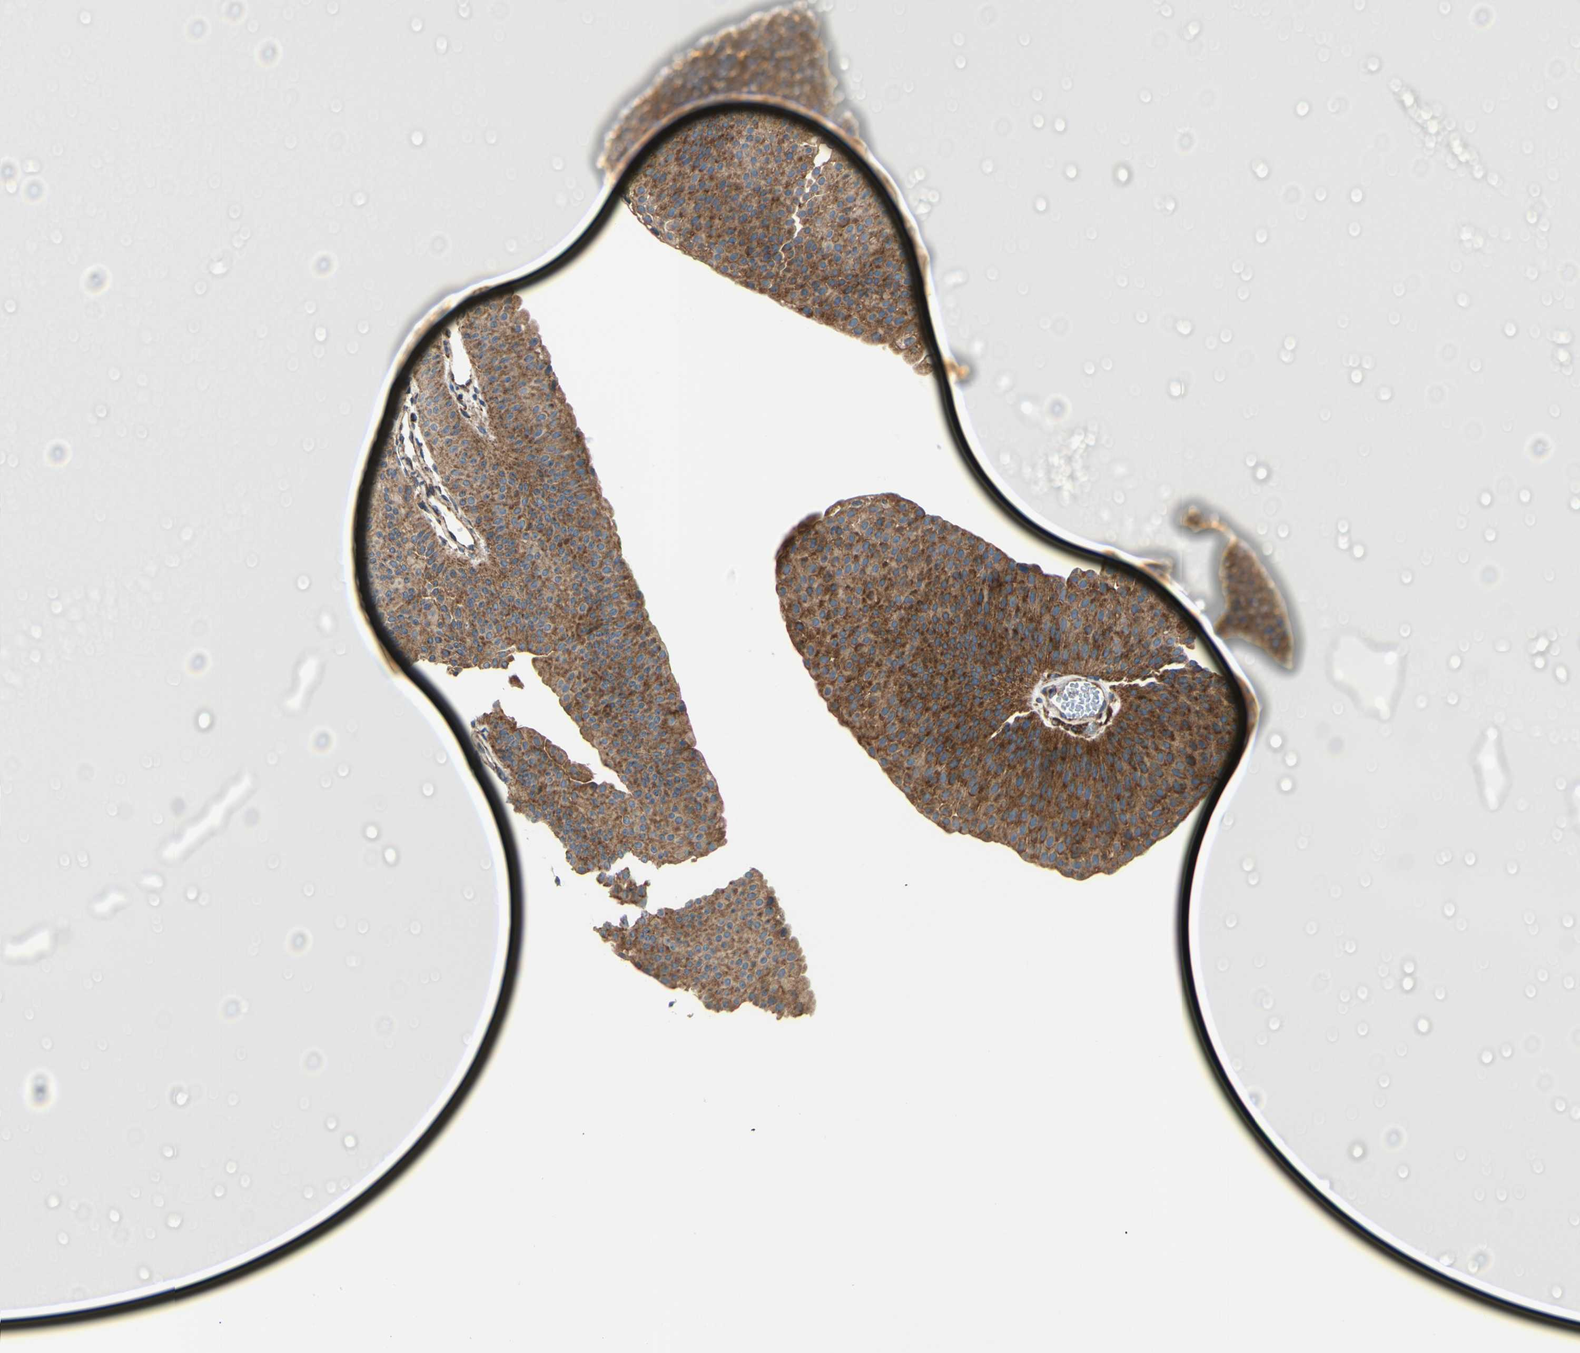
{"staining": {"intensity": "strong", "quantity": ">75%", "location": "cytoplasmic/membranous"}, "tissue": "urothelial cancer", "cell_type": "Tumor cells", "image_type": "cancer", "snomed": [{"axis": "morphology", "description": "Urothelial carcinoma, Low grade"}, {"axis": "topography", "description": "Urinary bladder"}], "caption": "The histopathology image reveals immunohistochemical staining of low-grade urothelial carcinoma. There is strong cytoplasmic/membranous positivity is present in about >75% of tumor cells.", "gene": "FMR1", "patient": {"sex": "female", "age": 60}}